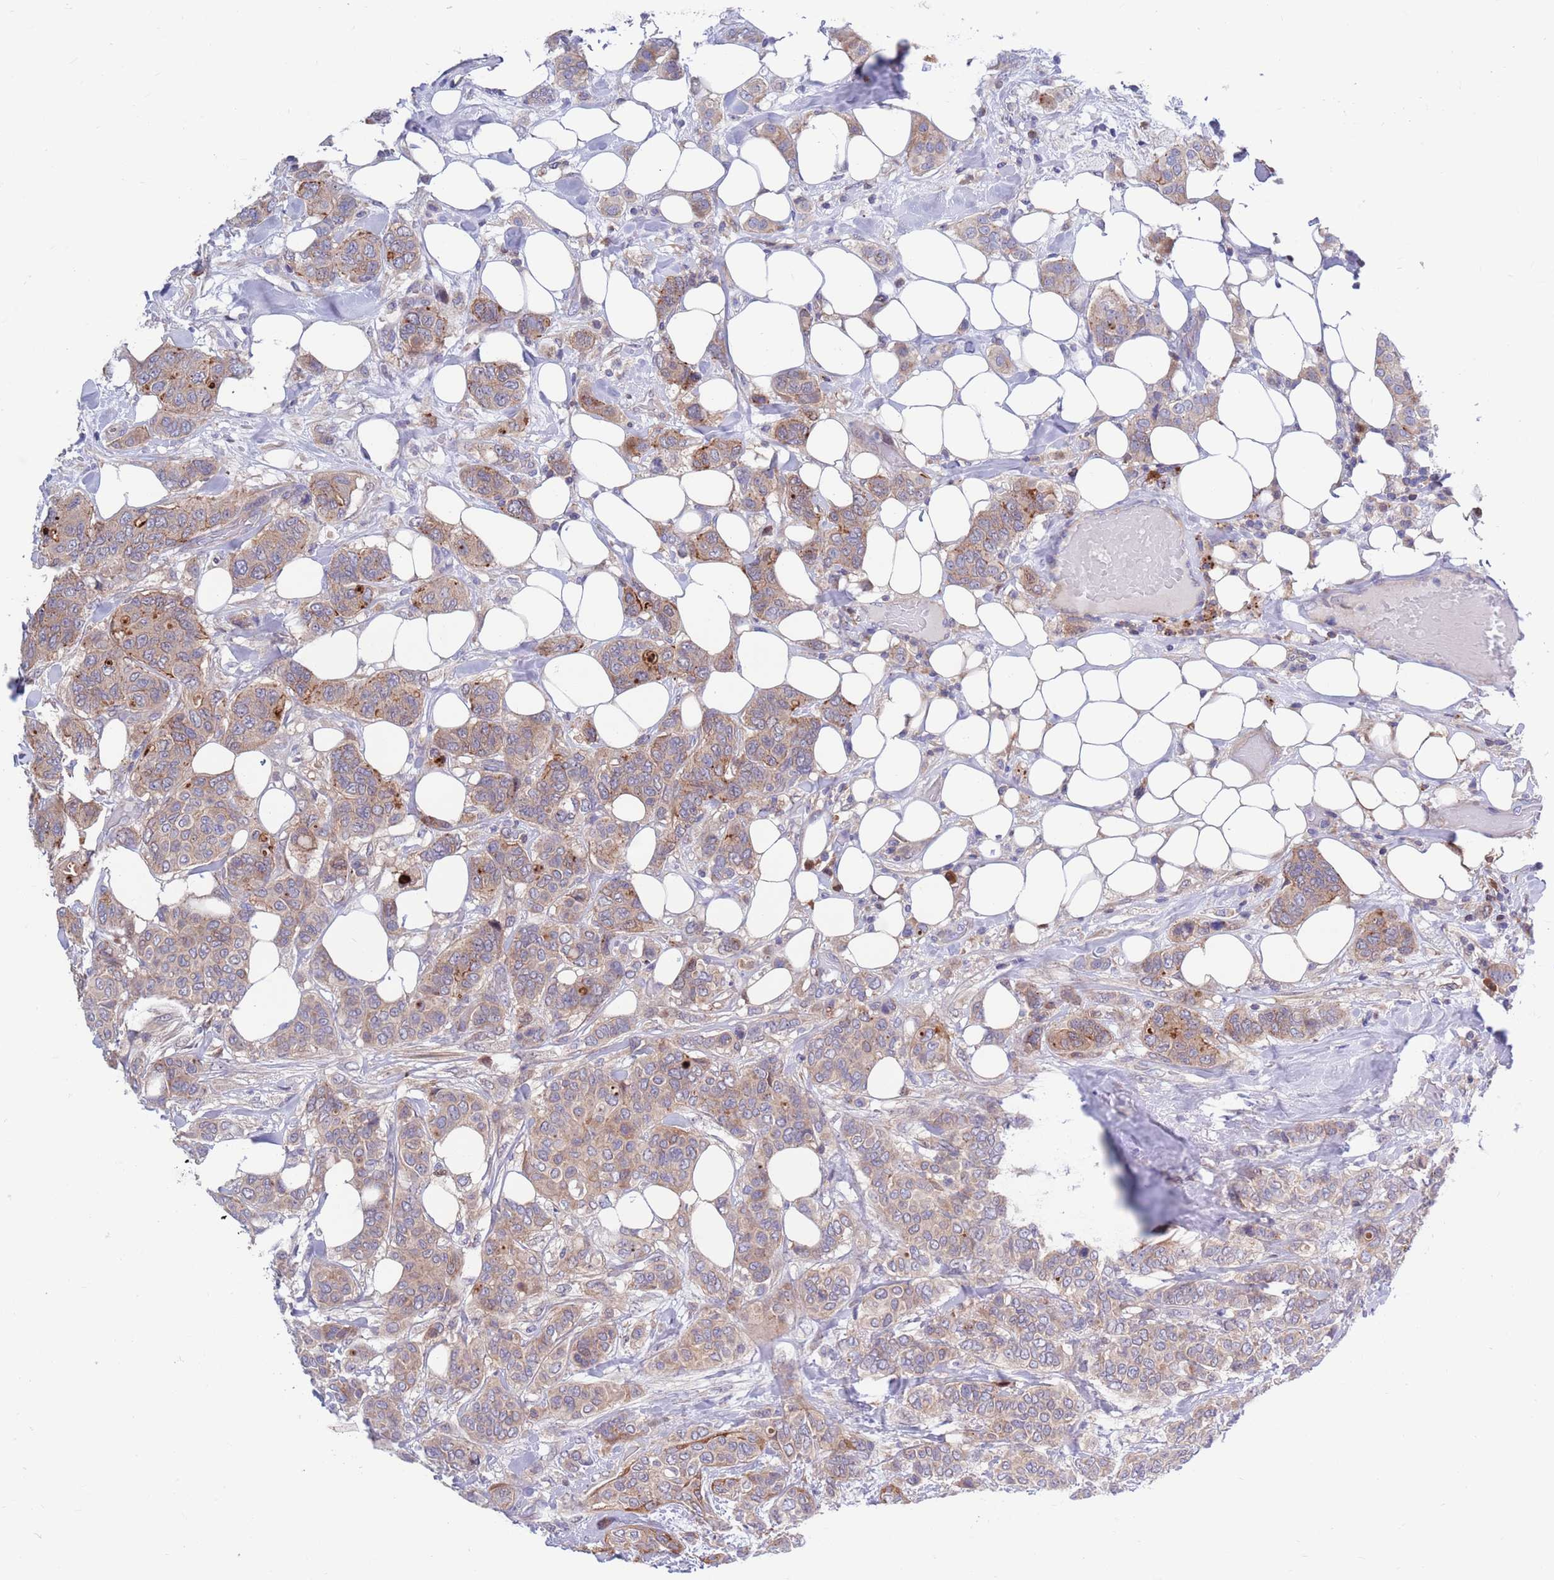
{"staining": {"intensity": "moderate", "quantity": ">75%", "location": "cytoplasmic/membranous"}, "tissue": "breast cancer", "cell_type": "Tumor cells", "image_type": "cancer", "snomed": [{"axis": "morphology", "description": "Lobular carcinoma"}, {"axis": "topography", "description": "Breast"}], "caption": "Immunohistochemical staining of breast cancer demonstrates medium levels of moderate cytoplasmic/membranous protein expression in about >75% of tumor cells.", "gene": "KLHL29", "patient": {"sex": "female", "age": 51}}